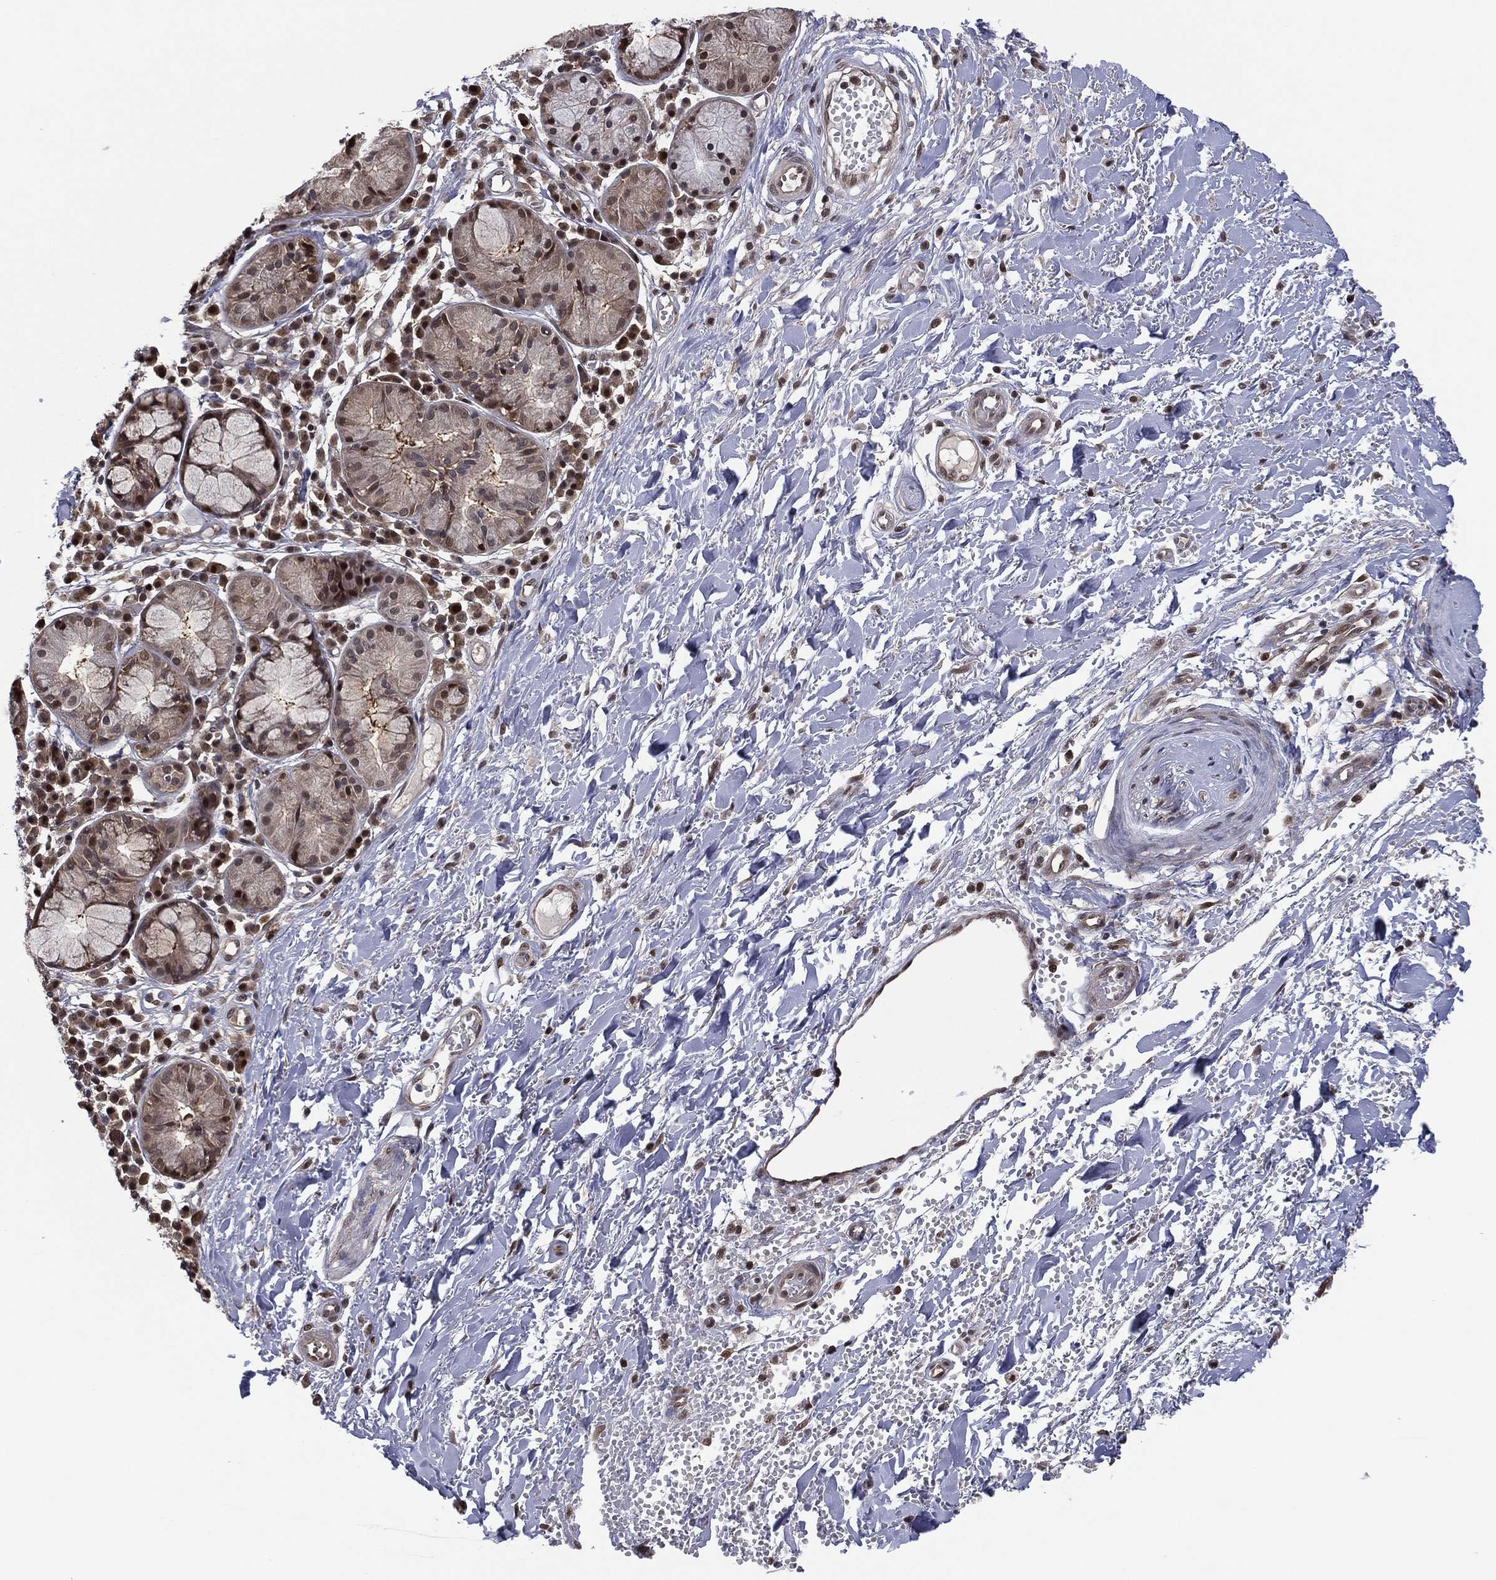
{"staining": {"intensity": "negative", "quantity": "none", "location": "none"}, "tissue": "adipose tissue", "cell_type": "Adipocytes", "image_type": "normal", "snomed": [{"axis": "morphology", "description": "Normal tissue, NOS"}, {"axis": "topography", "description": "Cartilage tissue"}], "caption": "An image of adipose tissue stained for a protein reveals no brown staining in adipocytes.", "gene": "ICOSLG", "patient": {"sex": "male", "age": 81}}